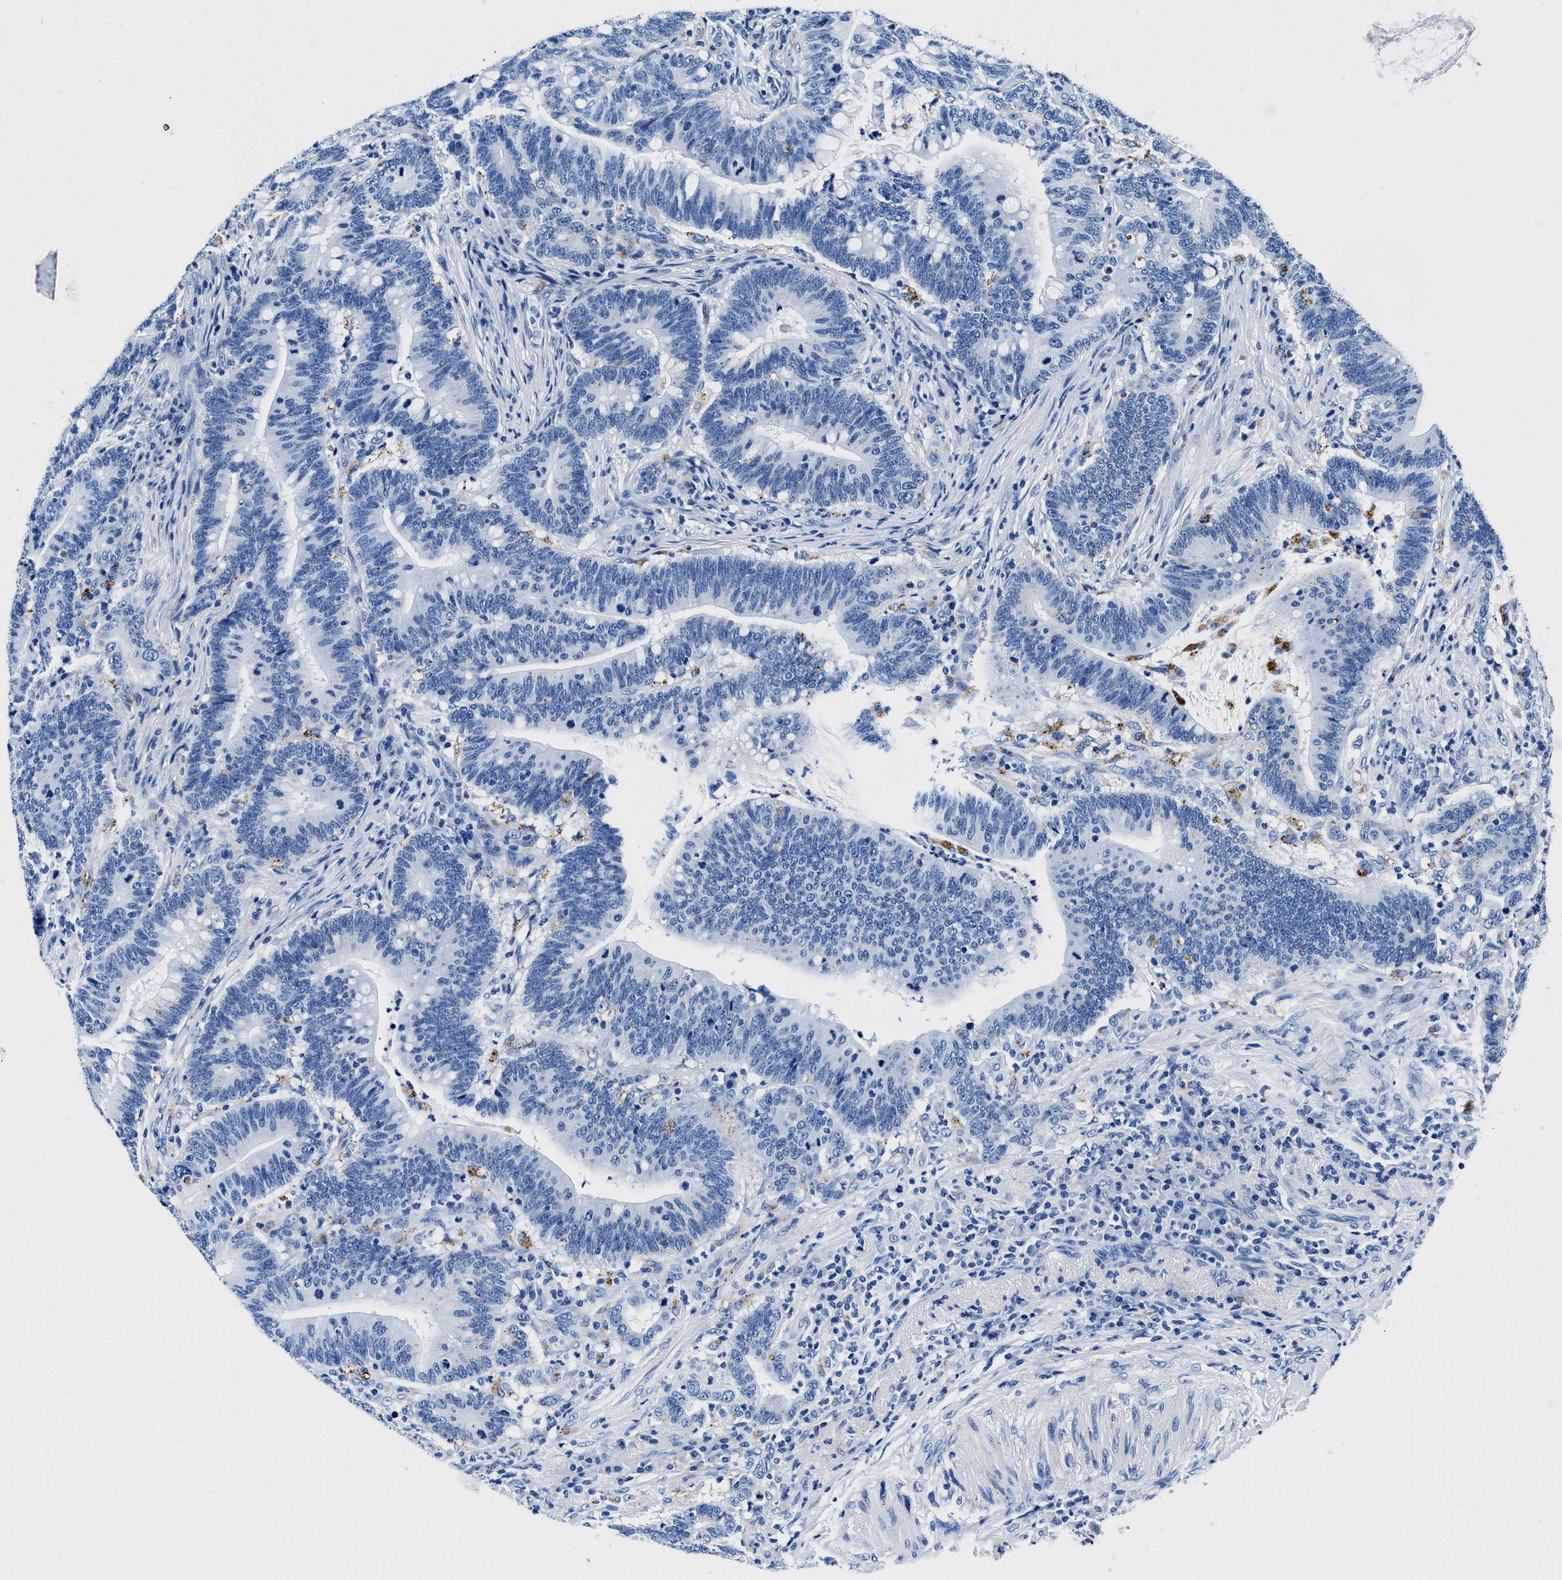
{"staining": {"intensity": "negative", "quantity": "none", "location": "none"}, "tissue": "colorectal cancer", "cell_type": "Tumor cells", "image_type": "cancer", "snomed": [{"axis": "morphology", "description": "Normal tissue, NOS"}, {"axis": "morphology", "description": "Adenocarcinoma, NOS"}, {"axis": "topography", "description": "Colon"}], "caption": "Human adenocarcinoma (colorectal) stained for a protein using IHC exhibits no positivity in tumor cells.", "gene": "OR14K1", "patient": {"sex": "female", "age": 66}}